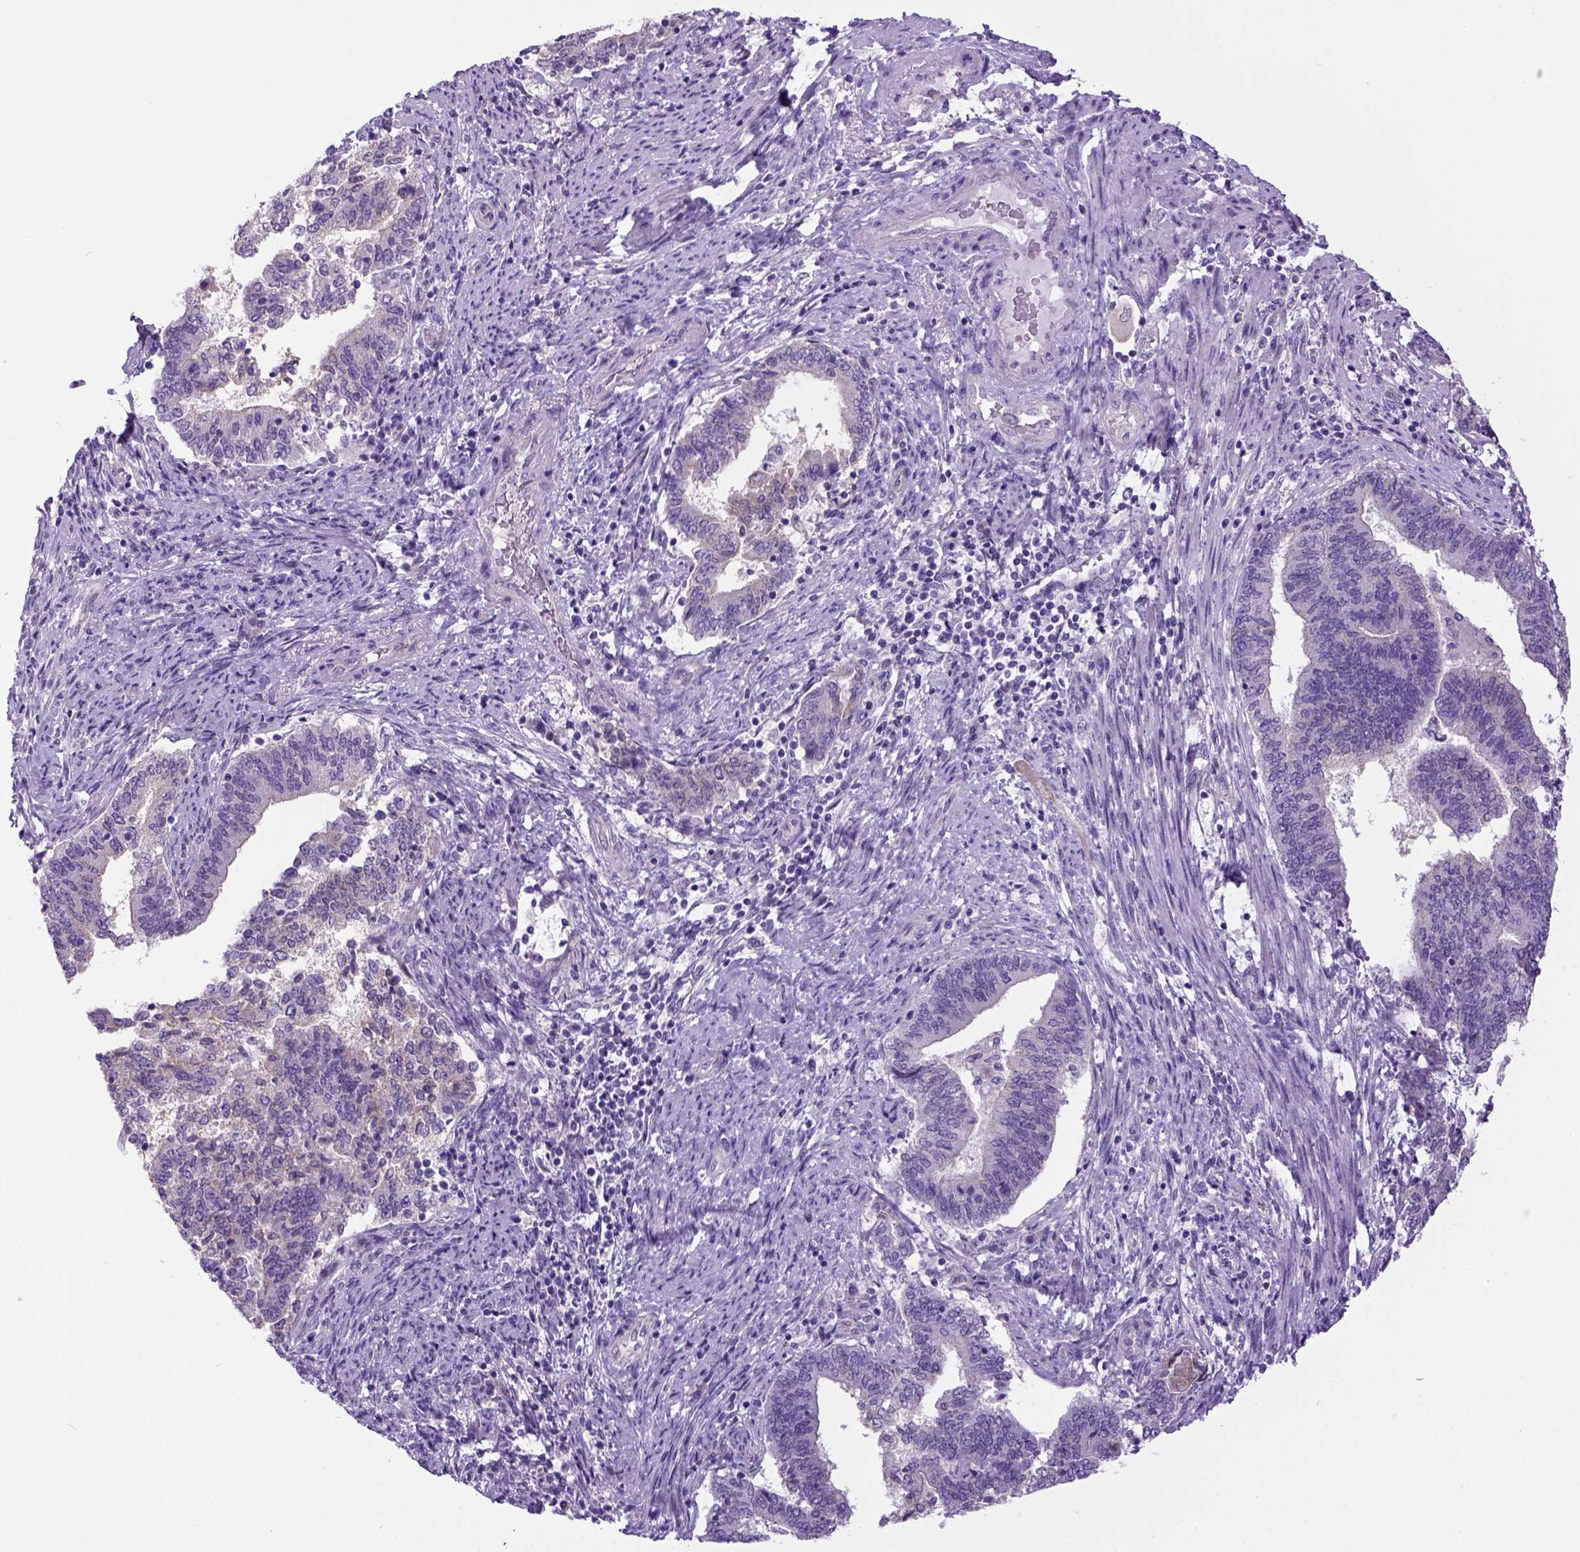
{"staining": {"intensity": "weak", "quantity": "<25%", "location": "cytoplasmic/membranous"}, "tissue": "endometrial cancer", "cell_type": "Tumor cells", "image_type": "cancer", "snomed": [{"axis": "morphology", "description": "Adenocarcinoma, NOS"}, {"axis": "topography", "description": "Endometrium"}], "caption": "The histopathology image shows no staining of tumor cells in adenocarcinoma (endometrial).", "gene": "NEK5", "patient": {"sex": "female", "age": 65}}